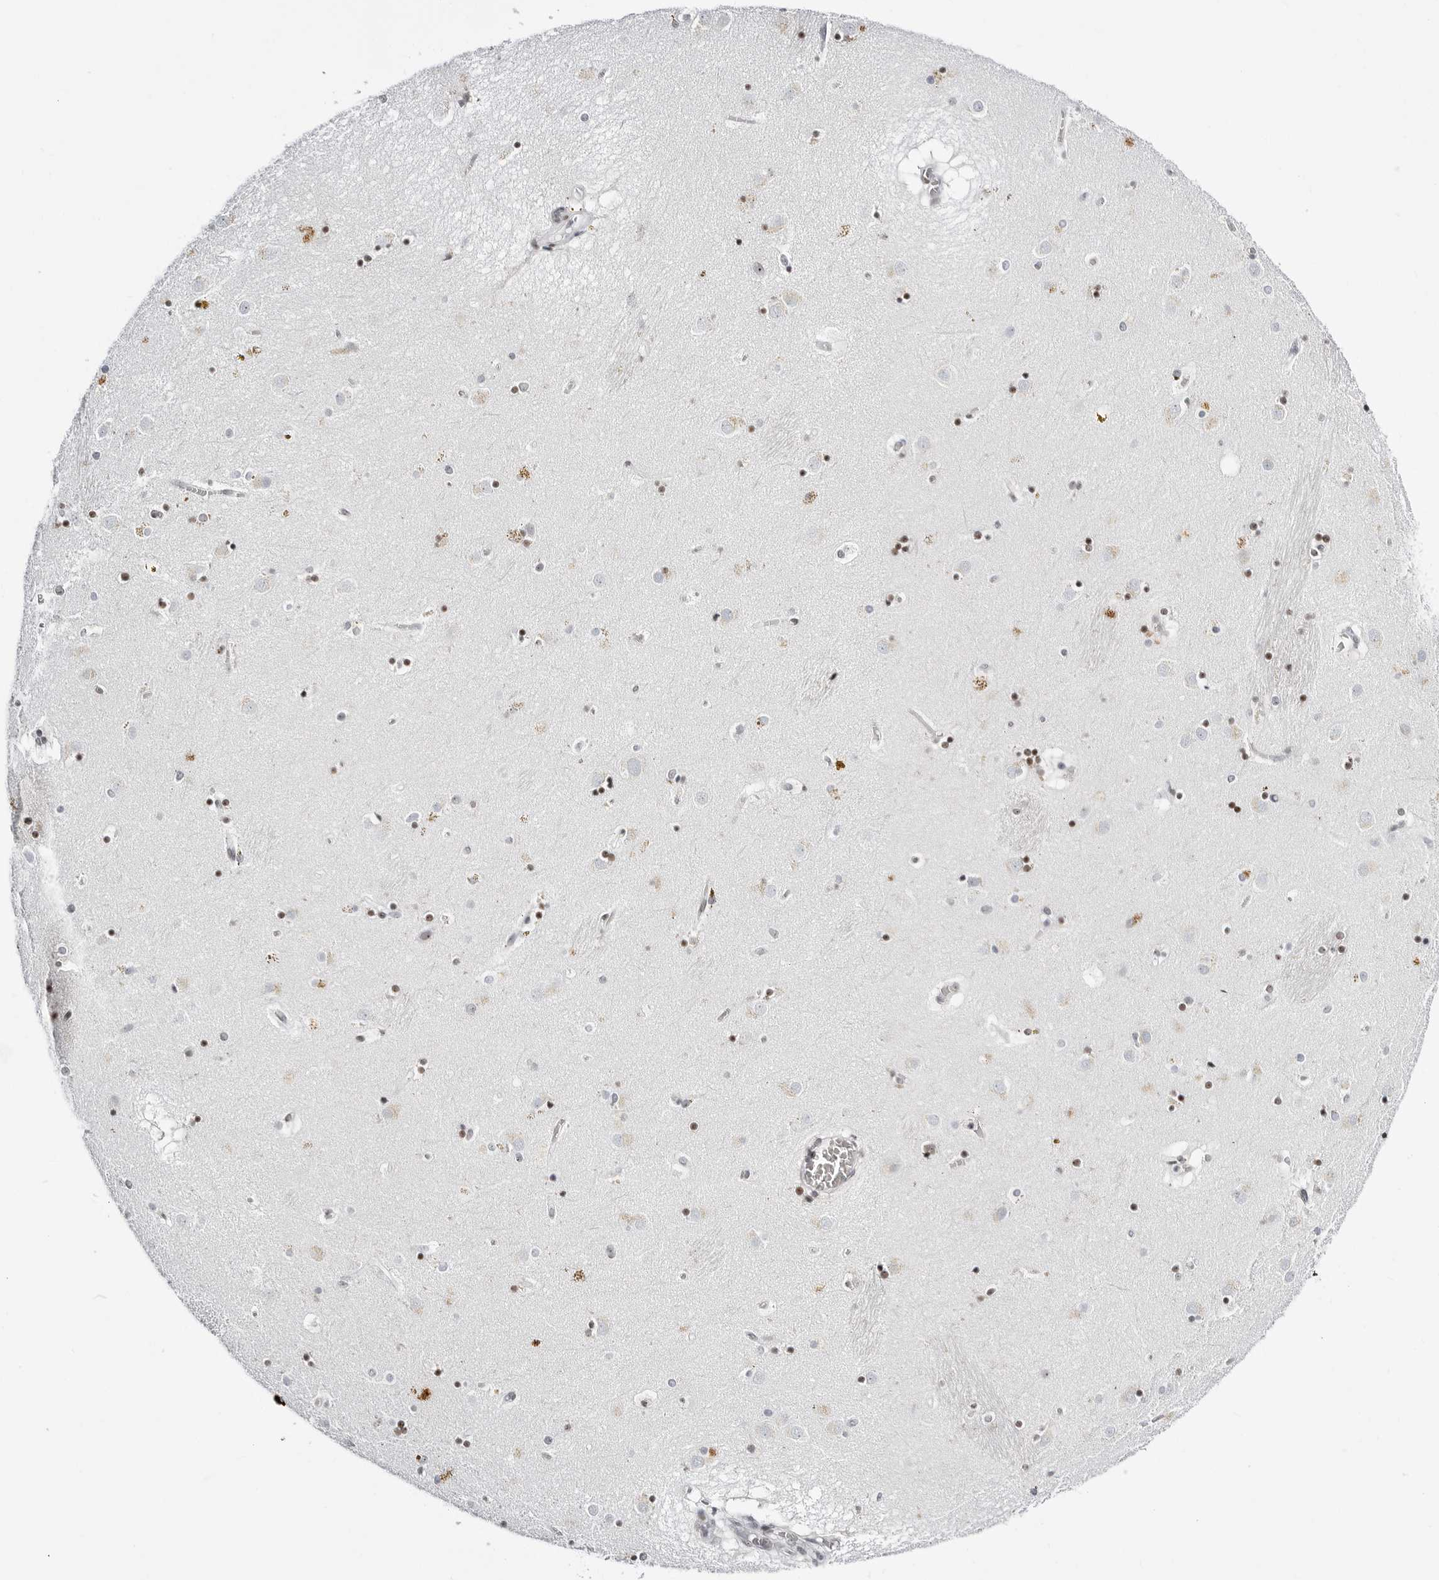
{"staining": {"intensity": "moderate", "quantity": "25%-75%", "location": "nuclear"}, "tissue": "caudate", "cell_type": "Glial cells", "image_type": "normal", "snomed": [{"axis": "morphology", "description": "Normal tissue, NOS"}, {"axis": "topography", "description": "Lateral ventricle wall"}], "caption": "Benign caudate shows moderate nuclear staining in approximately 25%-75% of glial cells, visualized by immunohistochemistry.", "gene": "VEZF1", "patient": {"sex": "male", "age": 70}}